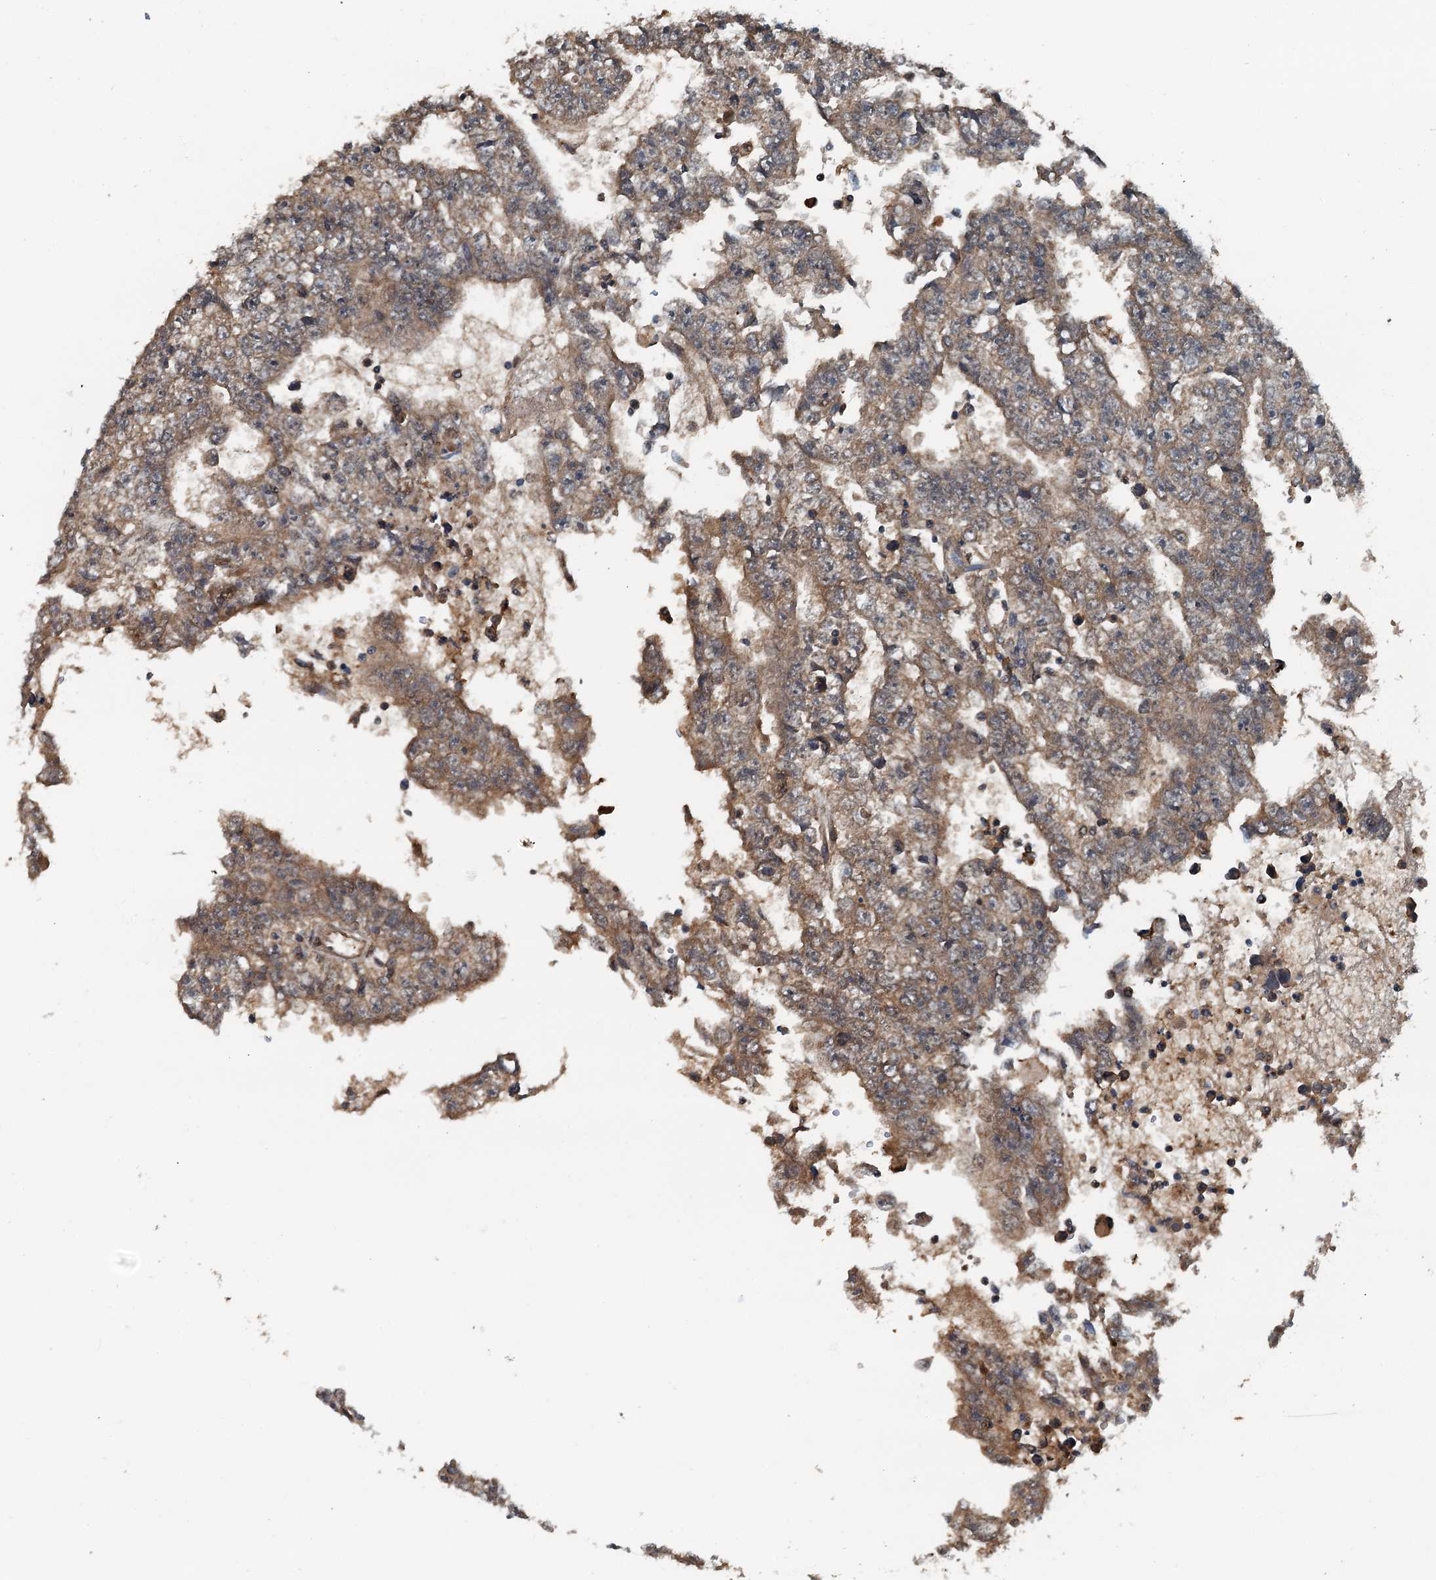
{"staining": {"intensity": "moderate", "quantity": ">75%", "location": "cytoplasmic/membranous"}, "tissue": "testis cancer", "cell_type": "Tumor cells", "image_type": "cancer", "snomed": [{"axis": "morphology", "description": "Carcinoma, Embryonal, NOS"}, {"axis": "topography", "description": "Testis"}], "caption": "Protein analysis of testis embryonal carcinoma tissue shows moderate cytoplasmic/membranous staining in approximately >75% of tumor cells.", "gene": "LSM14B", "patient": {"sex": "male", "age": 25}}